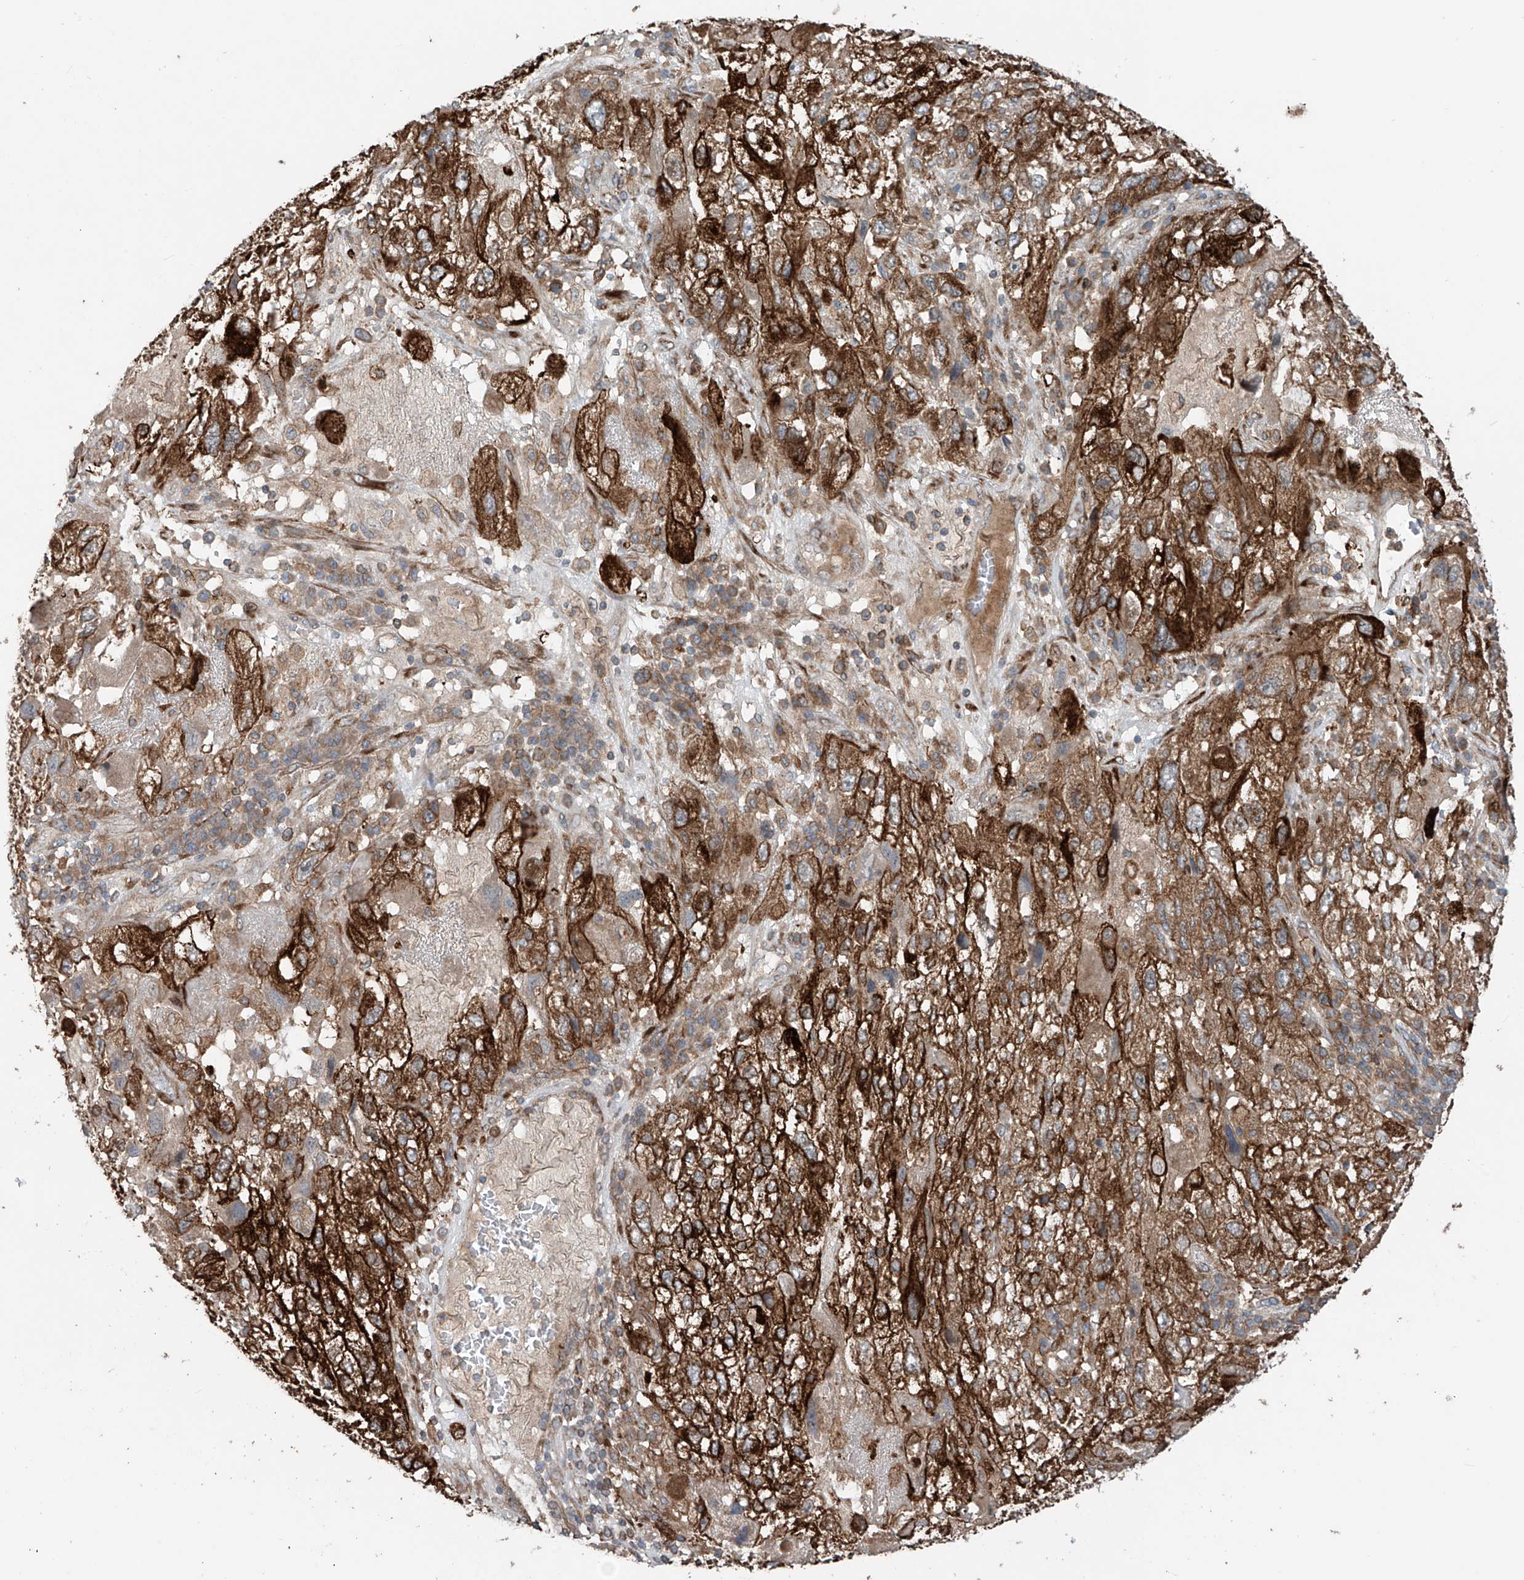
{"staining": {"intensity": "strong", "quantity": "25%-75%", "location": "cytoplasmic/membranous"}, "tissue": "endometrial cancer", "cell_type": "Tumor cells", "image_type": "cancer", "snomed": [{"axis": "morphology", "description": "Adenocarcinoma, NOS"}, {"axis": "topography", "description": "Endometrium"}], "caption": "DAB immunohistochemical staining of human endometrial cancer shows strong cytoplasmic/membranous protein staining in about 25%-75% of tumor cells.", "gene": "SAMD3", "patient": {"sex": "female", "age": 49}}